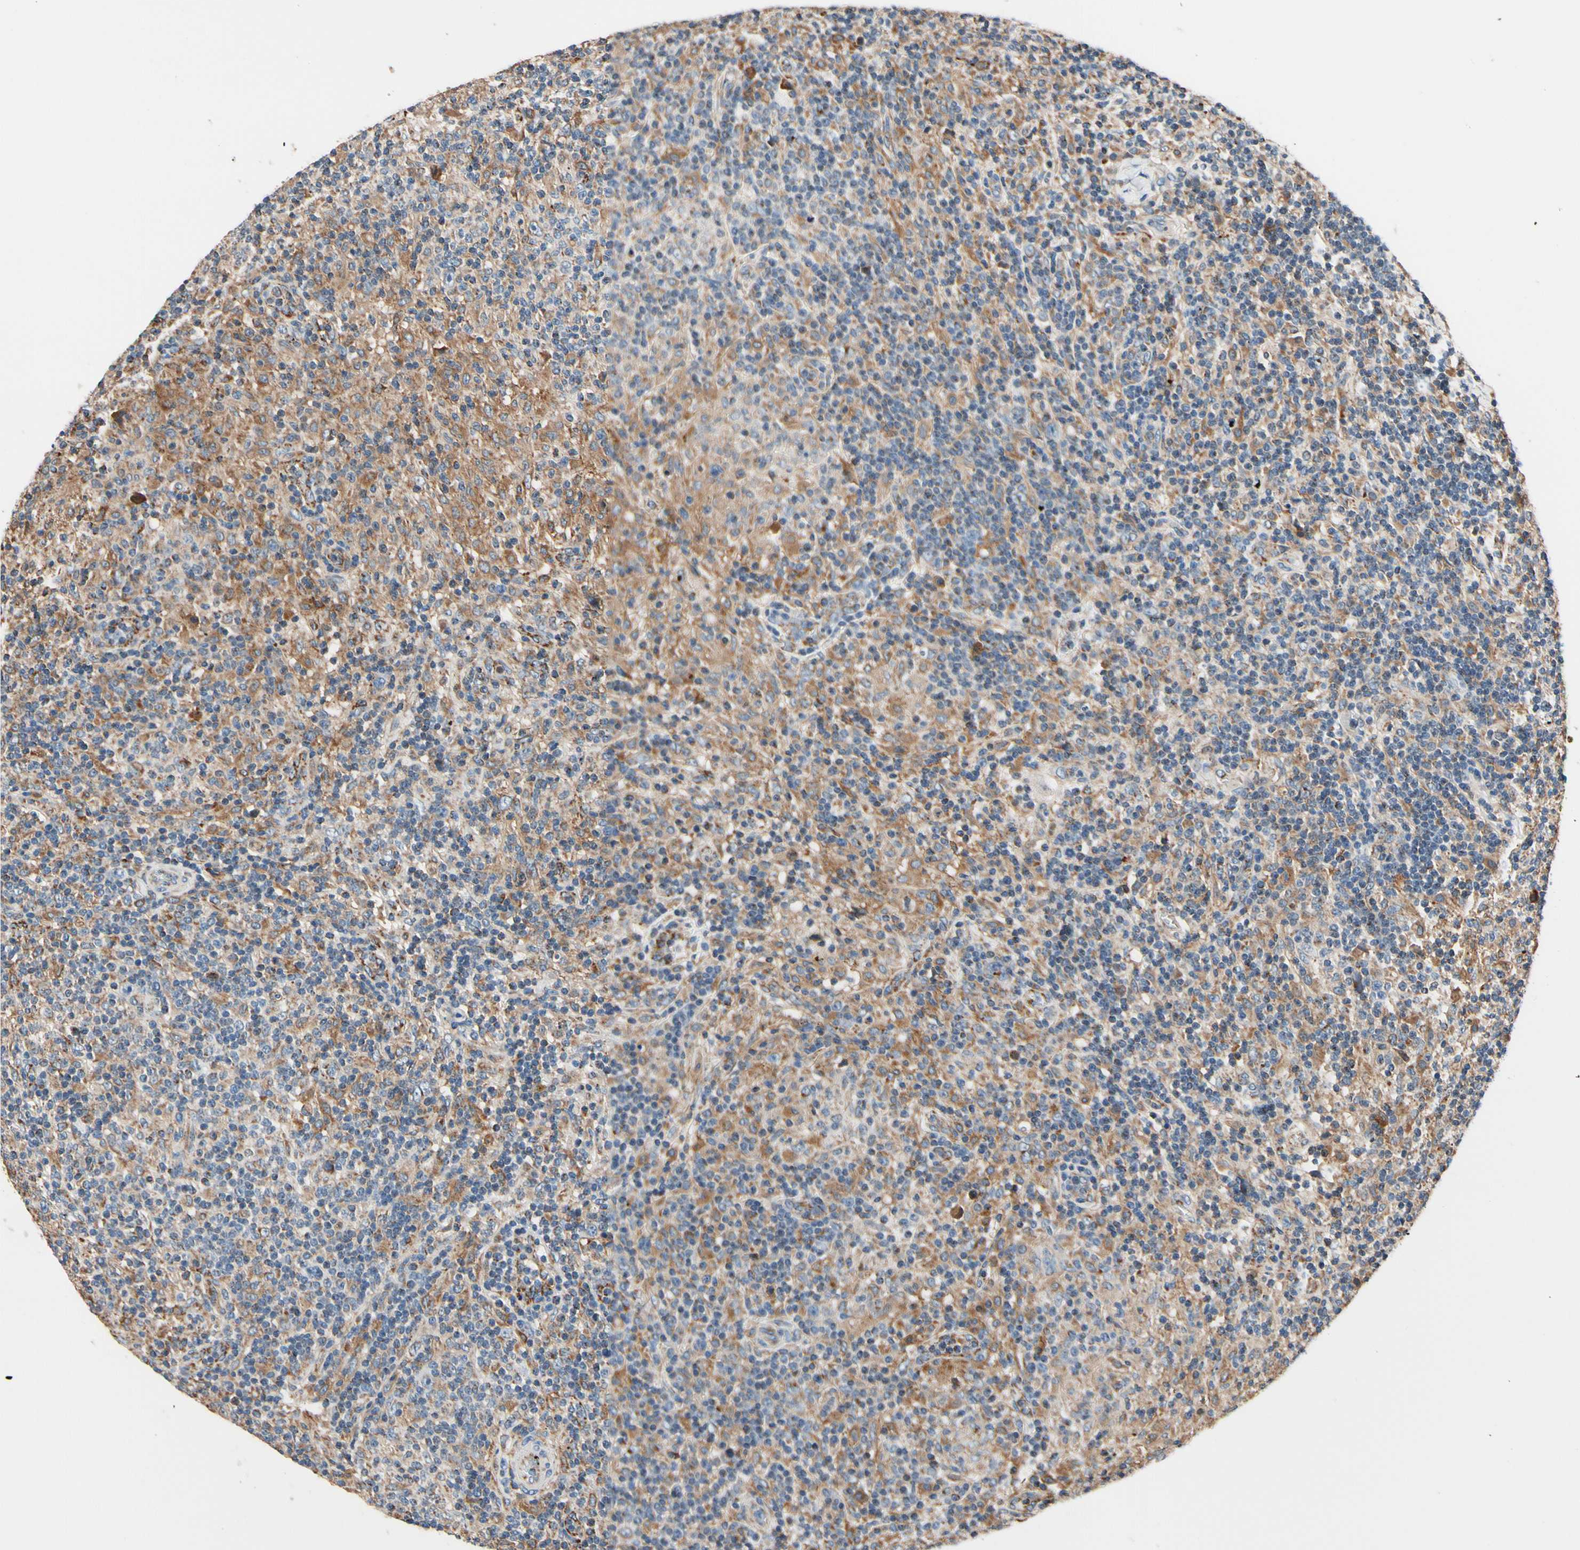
{"staining": {"intensity": "moderate", "quantity": ">75%", "location": "cytoplasmic/membranous"}, "tissue": "lymphoma", "cell_type": "Tumor cells", "image_type": "cancer", "snomed": [{"axis": "morphology", "description": "Hodgkin's disease, NOS"}, {"axis": "topography", "description": "Lymph node"}], "caption": "DAB immunohistochemical staining of human lymphoma demonstrates moderate cytoplasmic/membranous protein expression in approximately >75% of tumor cells.", "gene": "TMEM176A", "patient": {"sex": "male", "age": 70}}